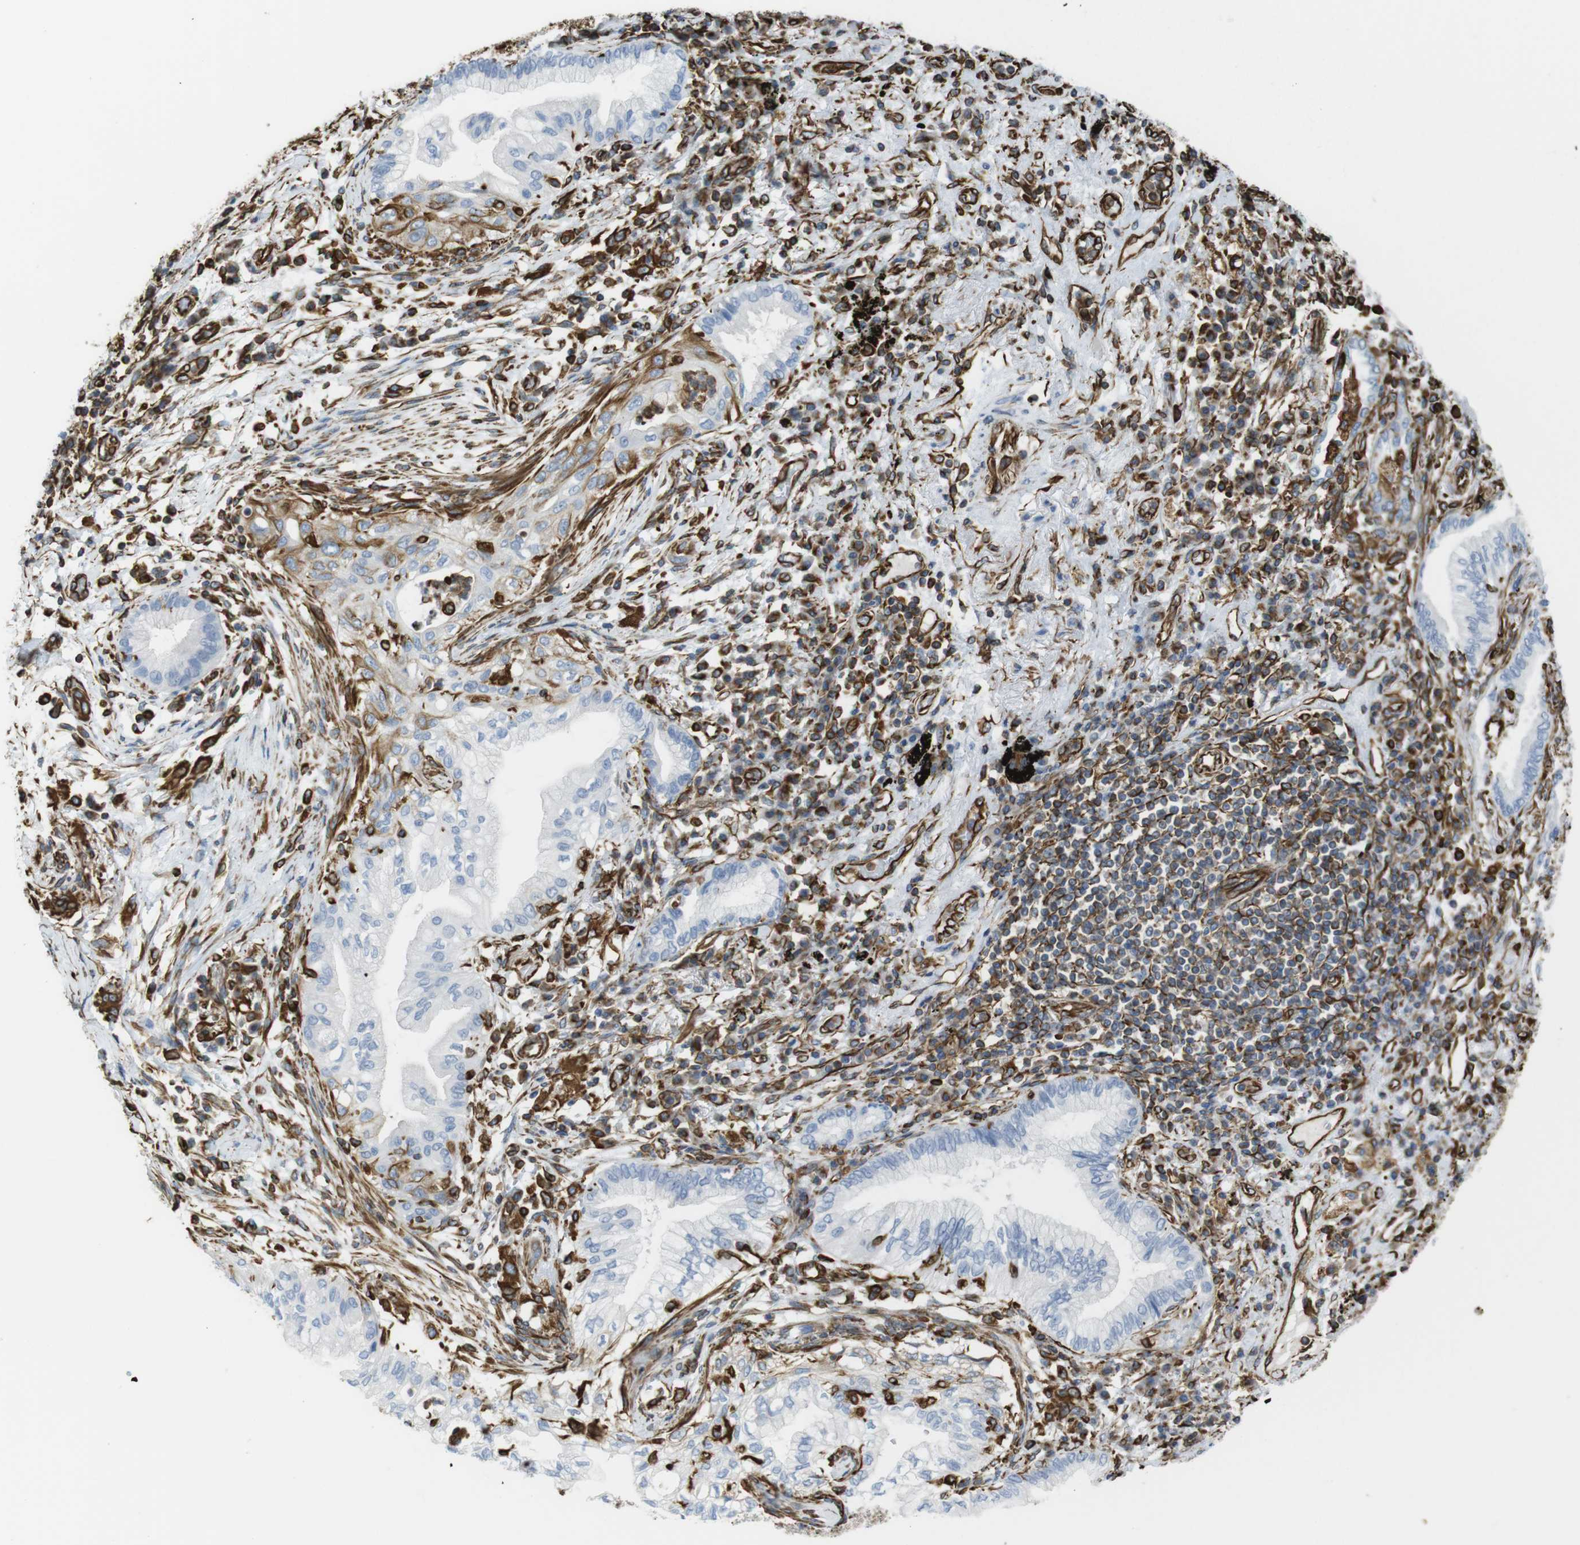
{"staining": {"intensity": "negative", "quantity": "none", "location": "none"}, "tissue": "lung cancer", "cell_type": "Tumor cells", "image_type": "cancer", "snomed": [{"axis": "morphology", "description": "Normal tissue, NOS"}, {"axis": "morphology", "description": "Adenocarcinoma, NOS"}, {"axis": "topography", "description": "Bronchus"}, {"axis": "topography", "description": "Lung"}], "caption": "Immunohistochemical staining of lung cancer reveals no significant staining in tumor cells.", "gene": "RALGPS1", "patient": {"sex": "female", "age": 70}}